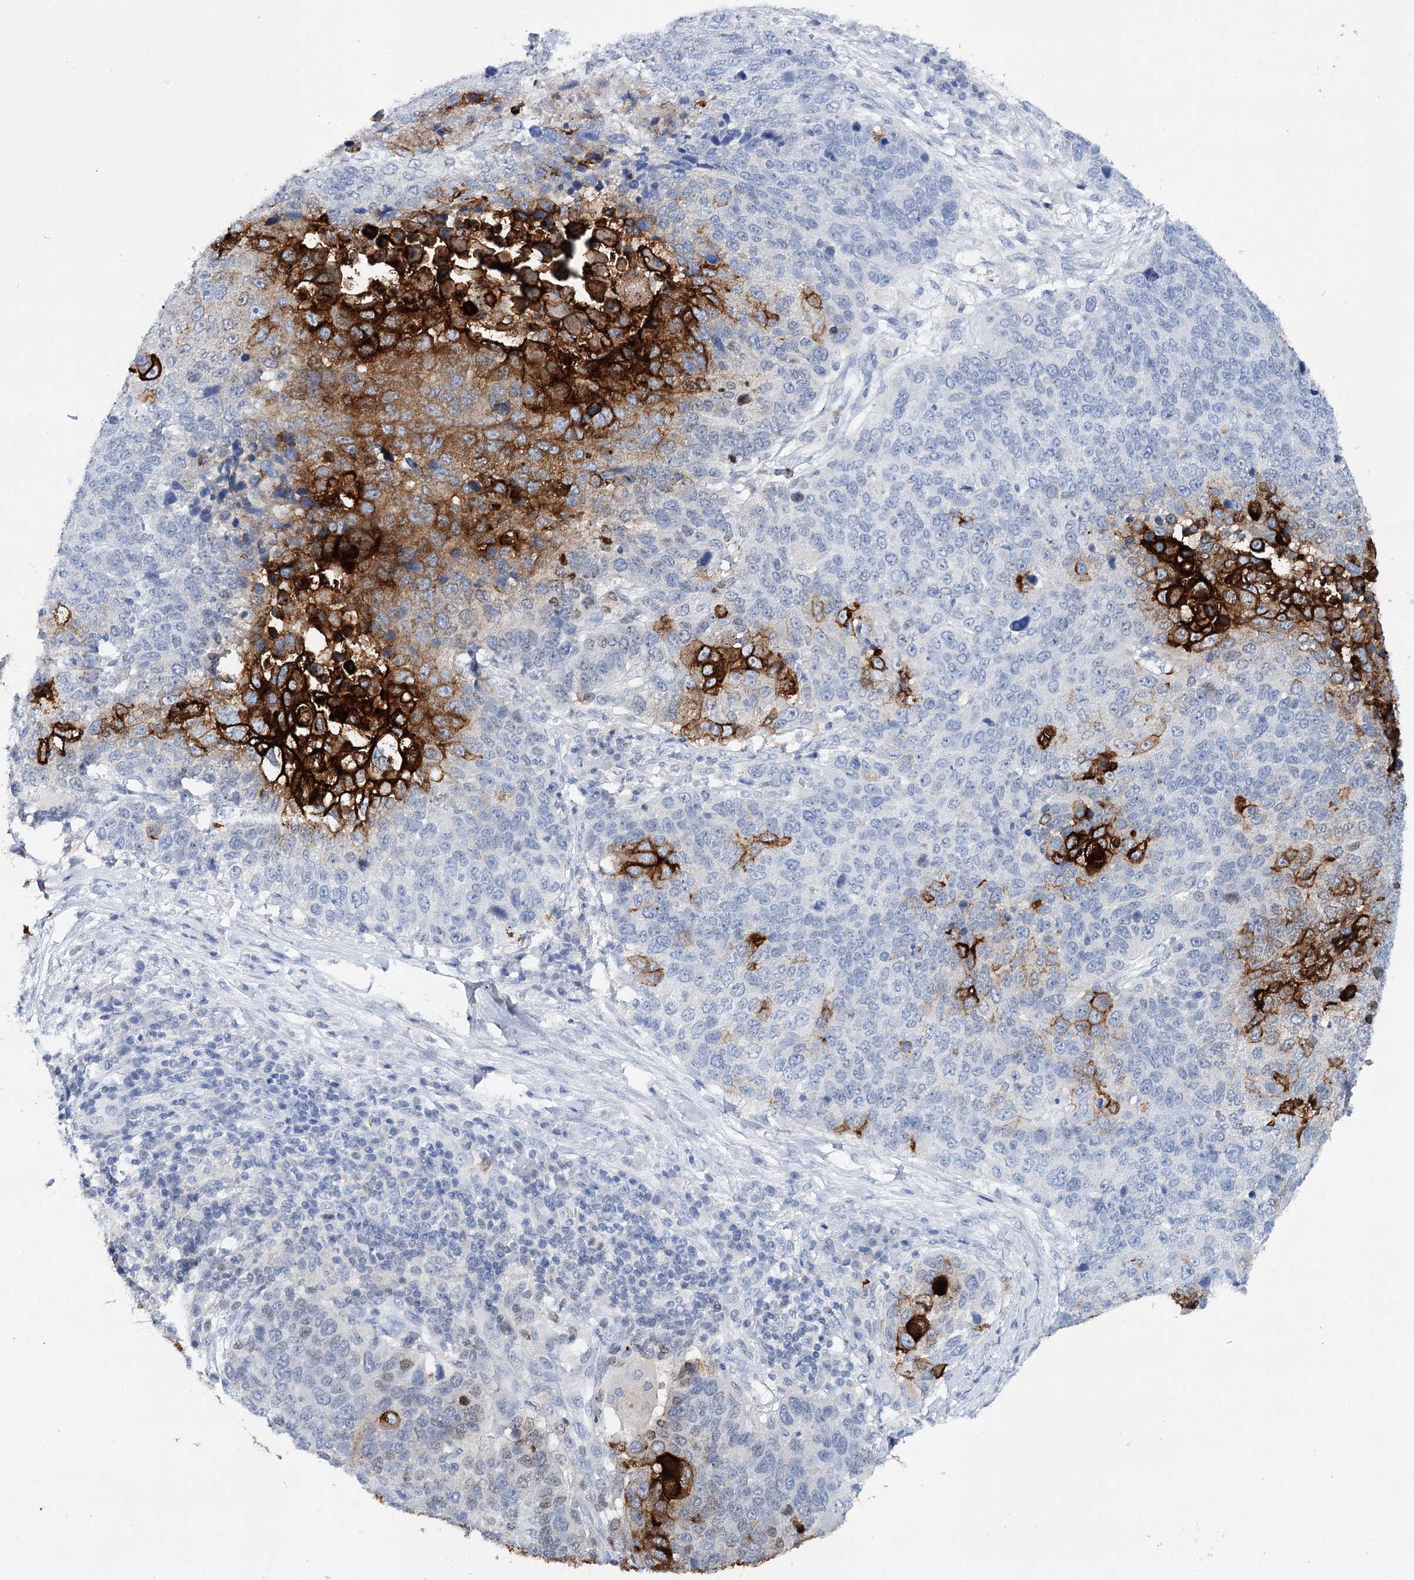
{"staining": {"intensity": "strong", "quantity": "<25%", "location": "cytoplasmic/membranous,nuclear"}, "tissue": "lung cancer", "cell_type": "Tumor cells", "image_type": "cancer", "snomed": [{"axis": "morphology", "description": "Normal tissue, NOS"}, {"axis": "morphology", "description": "Squamous cell carcinoma, NOS"}, {"axis": "topography", "description": "Lymph node"}, {"axis": "topography", "description": "Lung"}], "caption": "Squamous cell carcinoma (lung) tissue exhibits strong cytoplasmic/membranous and nuclear positivity in approximately <25% of tumor cells", "gene": "CEACAM8", "patient": {"sex": "male", "age": 66}}